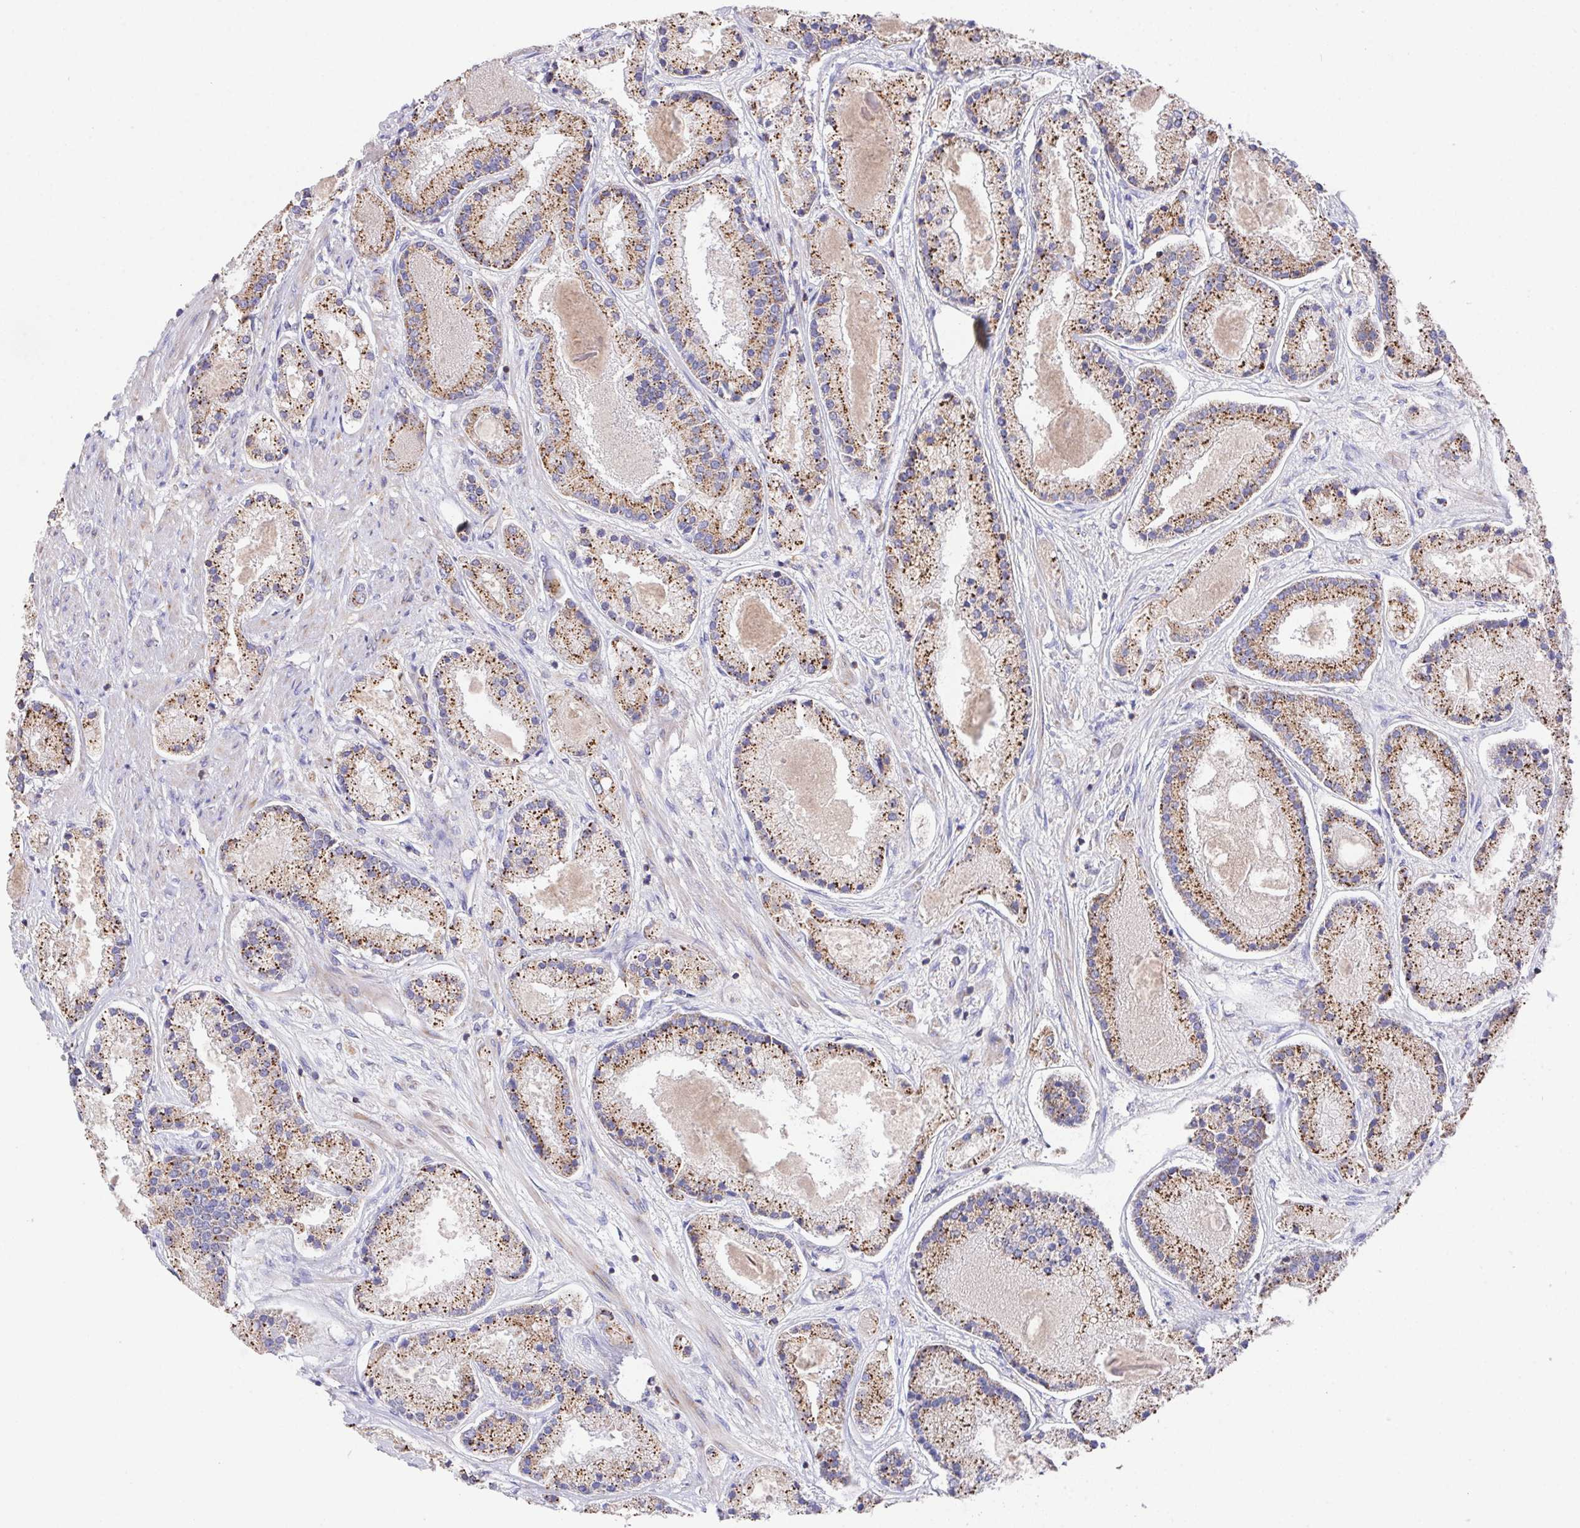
{"staining": {"intensity": "moderate", "quantity": ">75%", "location": "cytoplasmic/membranous"}, "tissue": "prostate cancer", "cell_type": "Tumor cells", "image_type": "cancer", "snomed": [{"axis": "morphology", "description": "Adenocarcinoma, High grade"}, {"axis": "topography", "description": "Prostate"}], "caption": "A brown stain shows moderate cytoplasmic/membranous positivity of a protein in human prostate cancer (adenocarcinoma (high-grade)) tumor cells.", "gene": "FAM241A", "patient": {"sex": "male", "age": 67}}